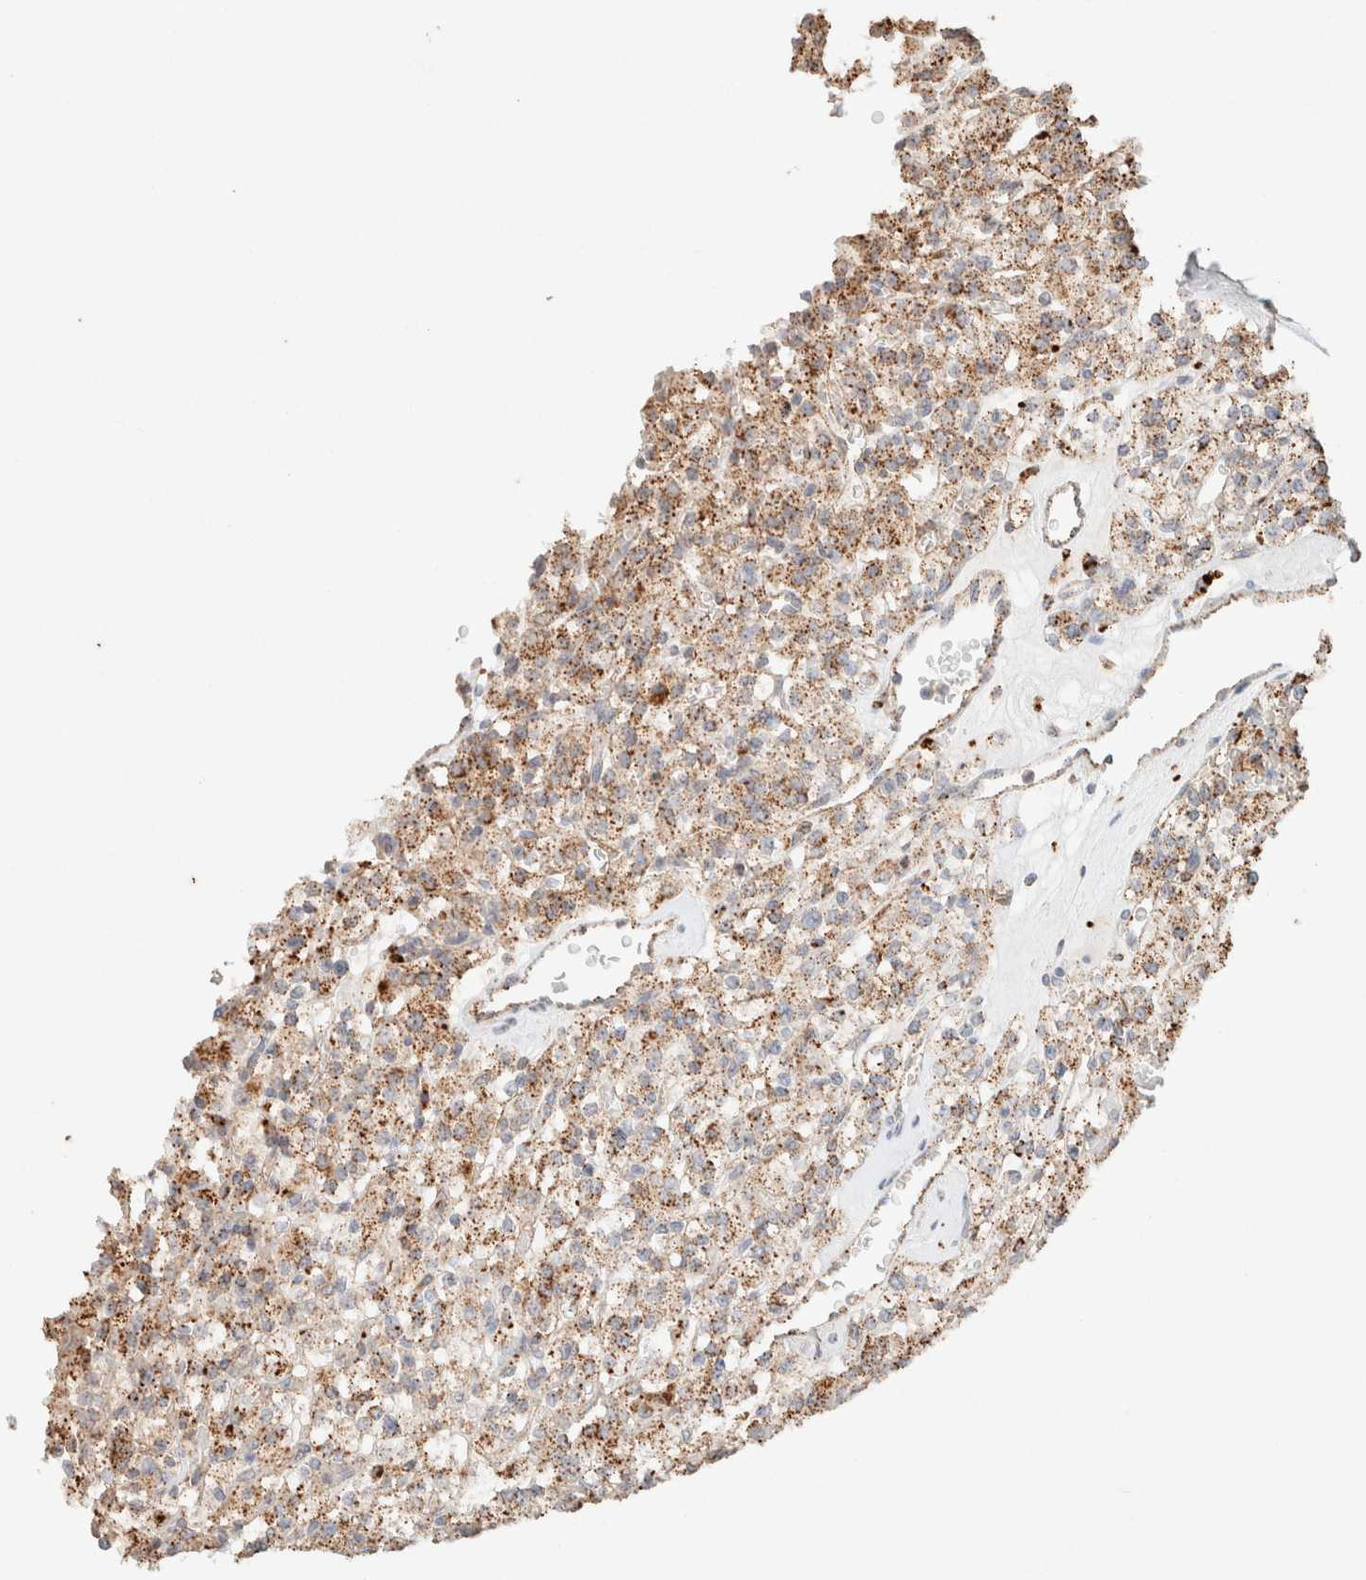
{"staining": {"intensity": "moderate", "quantity": ">75%", "location": "cytoplasmic/membranous"}, "tissue": "renal cancer", "cell_type": "Tumor cells", "image_type": "cancer", "snomed": [{"axis": "morphology", "description": "Normal tissue, NOS"}, {"axis": "morphology", "description": "Adenocarcinoma, NOS"}, {"axis": "topography", "description": "Kidney"}], "caption": "Human renal cancer (adenocarcinoma) stained for a protein (brown) shows moderate cytoplasmic/membranous positive expression in approximately >75% of tumor cells.", "gene": "CTSC", "patient": {"sex": "female", "age": 72}}